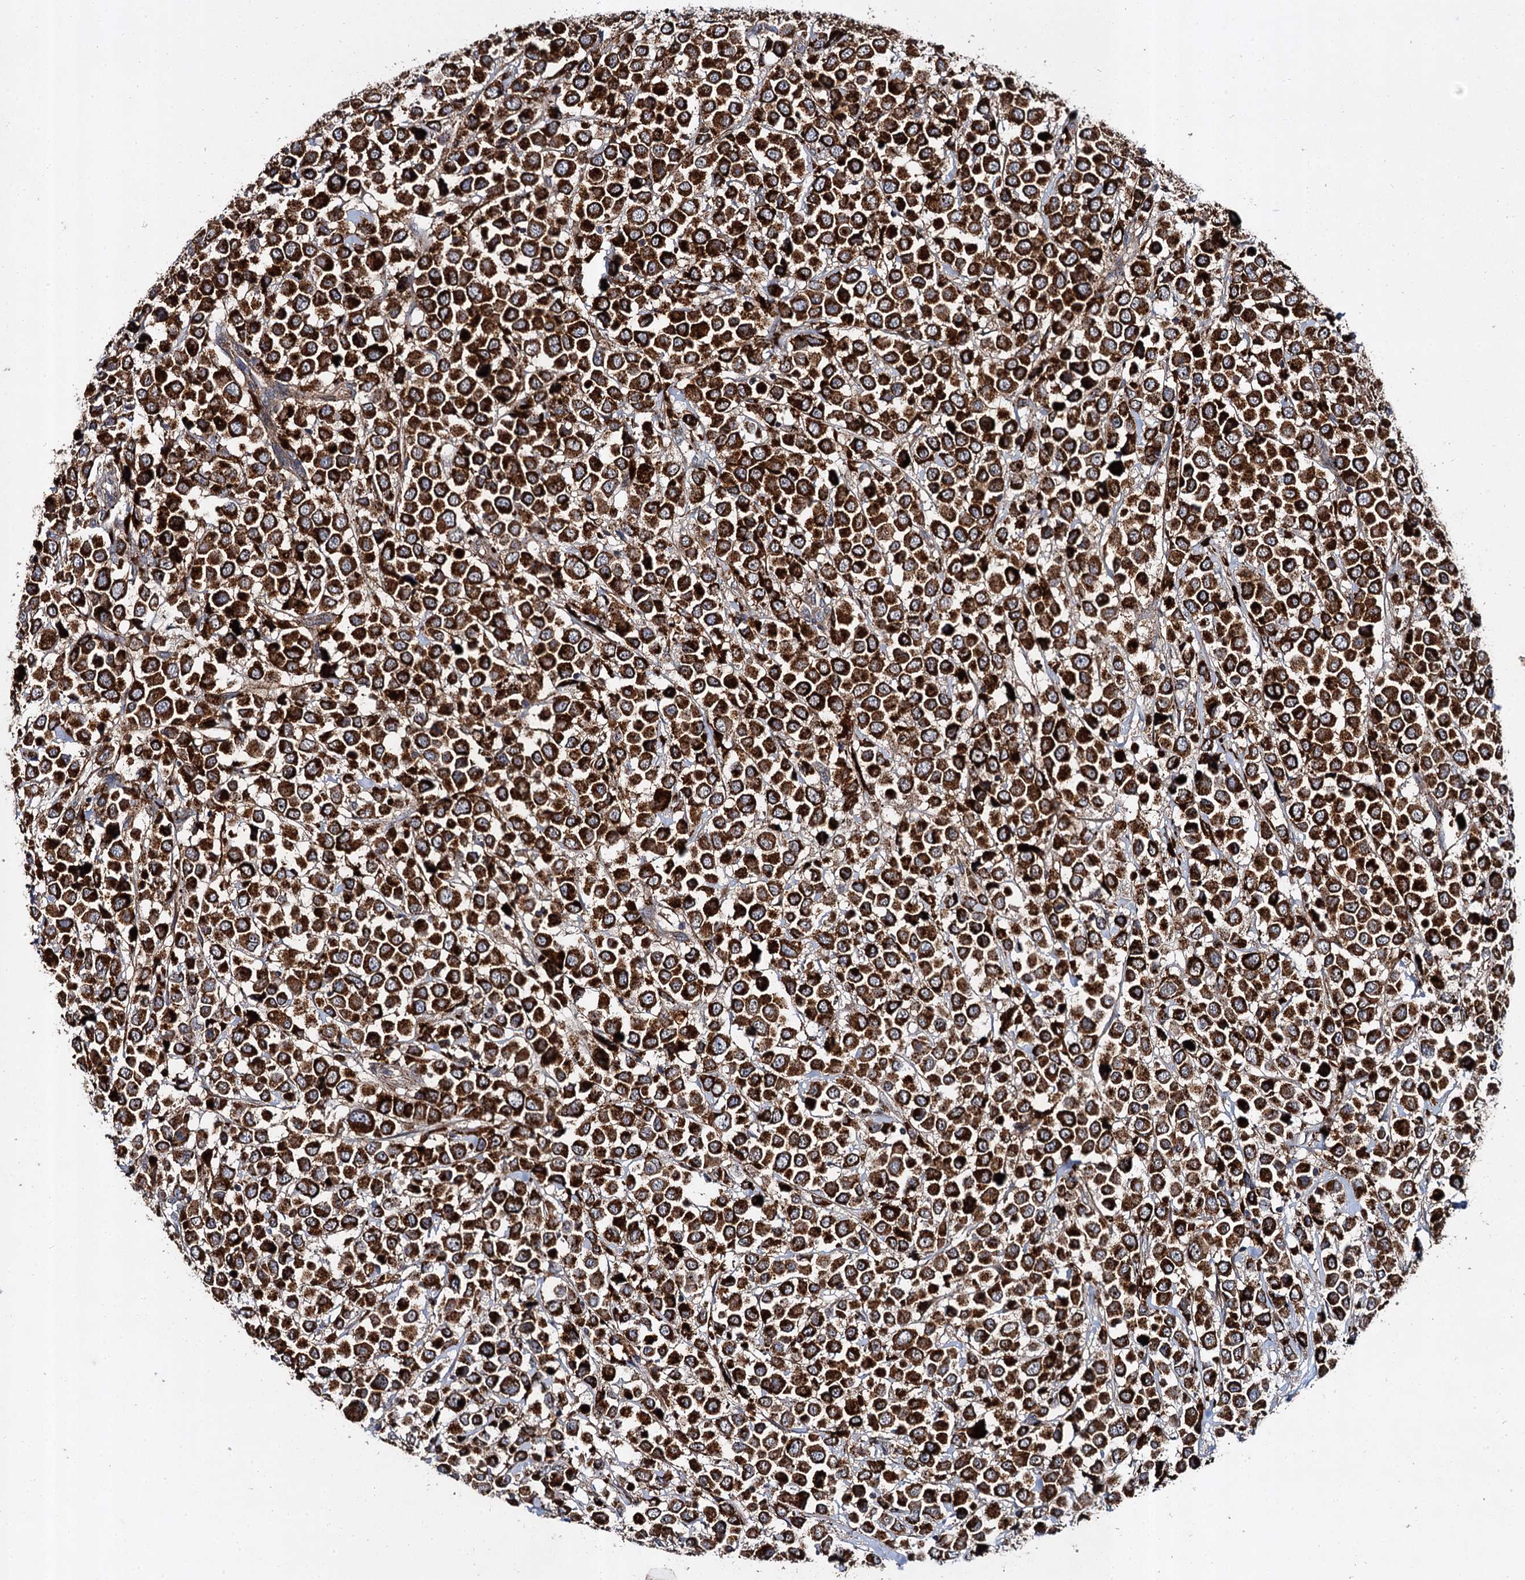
{"staining": {"intensity": "strong", "quantity": ">75%", "location": "cytoplasmic/membranous"}, "tissue": "breast cancer", "cell_type": "Tumor cells", "image_type": "cancer", "snomed": [{"axis": "morphology", "description": "Duct carcinoma"}, {"axis": "topography", "description": "Breast"}], "caption": "IHC of breast infiltrating ductal carcinoma shows high levels of strong cytoplasmic/membranous positivity in approximately >75% of tumor cells.", "gene": "GBA1", "patient": {"sex": "female", "age": 61}}